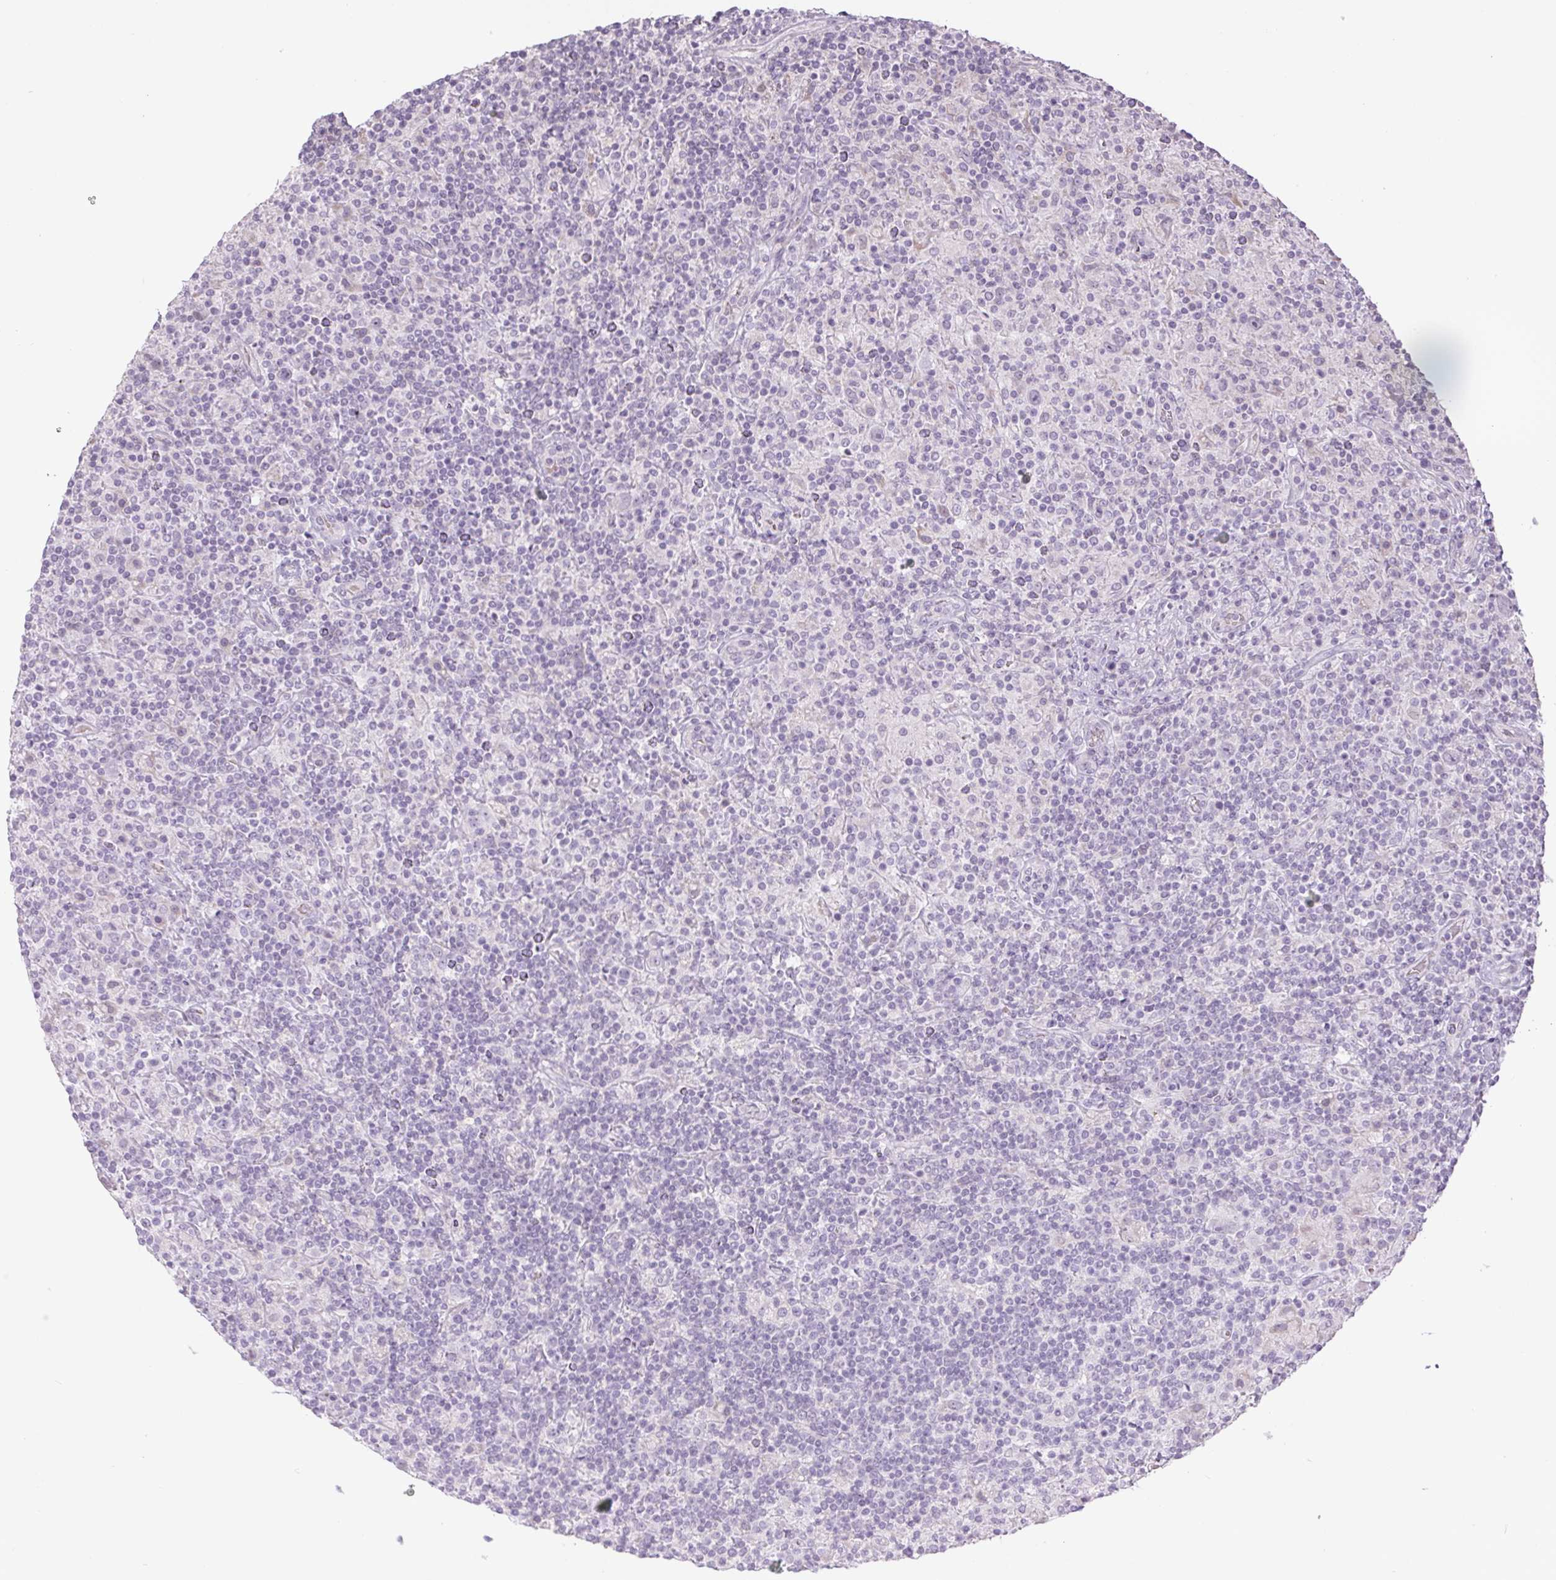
{"staining": {"intensity": "negative", "quantity": "none", "location": "none"}, "tissue": "lymphoma", "cell_type": "Tumor cells", "image_type": "cancer", "snomed": [{"axis": "morphology", "description": "Hodgkin's disease, NOS"}, {"axis": "topography", "description": "Lymph node"}], "caption": "Immunohistochemistry of human Hodgkin's disease displays no expression in tumor cells.", "gene": "CTCFL", "patient": {"sex": "male", "age": 70}}